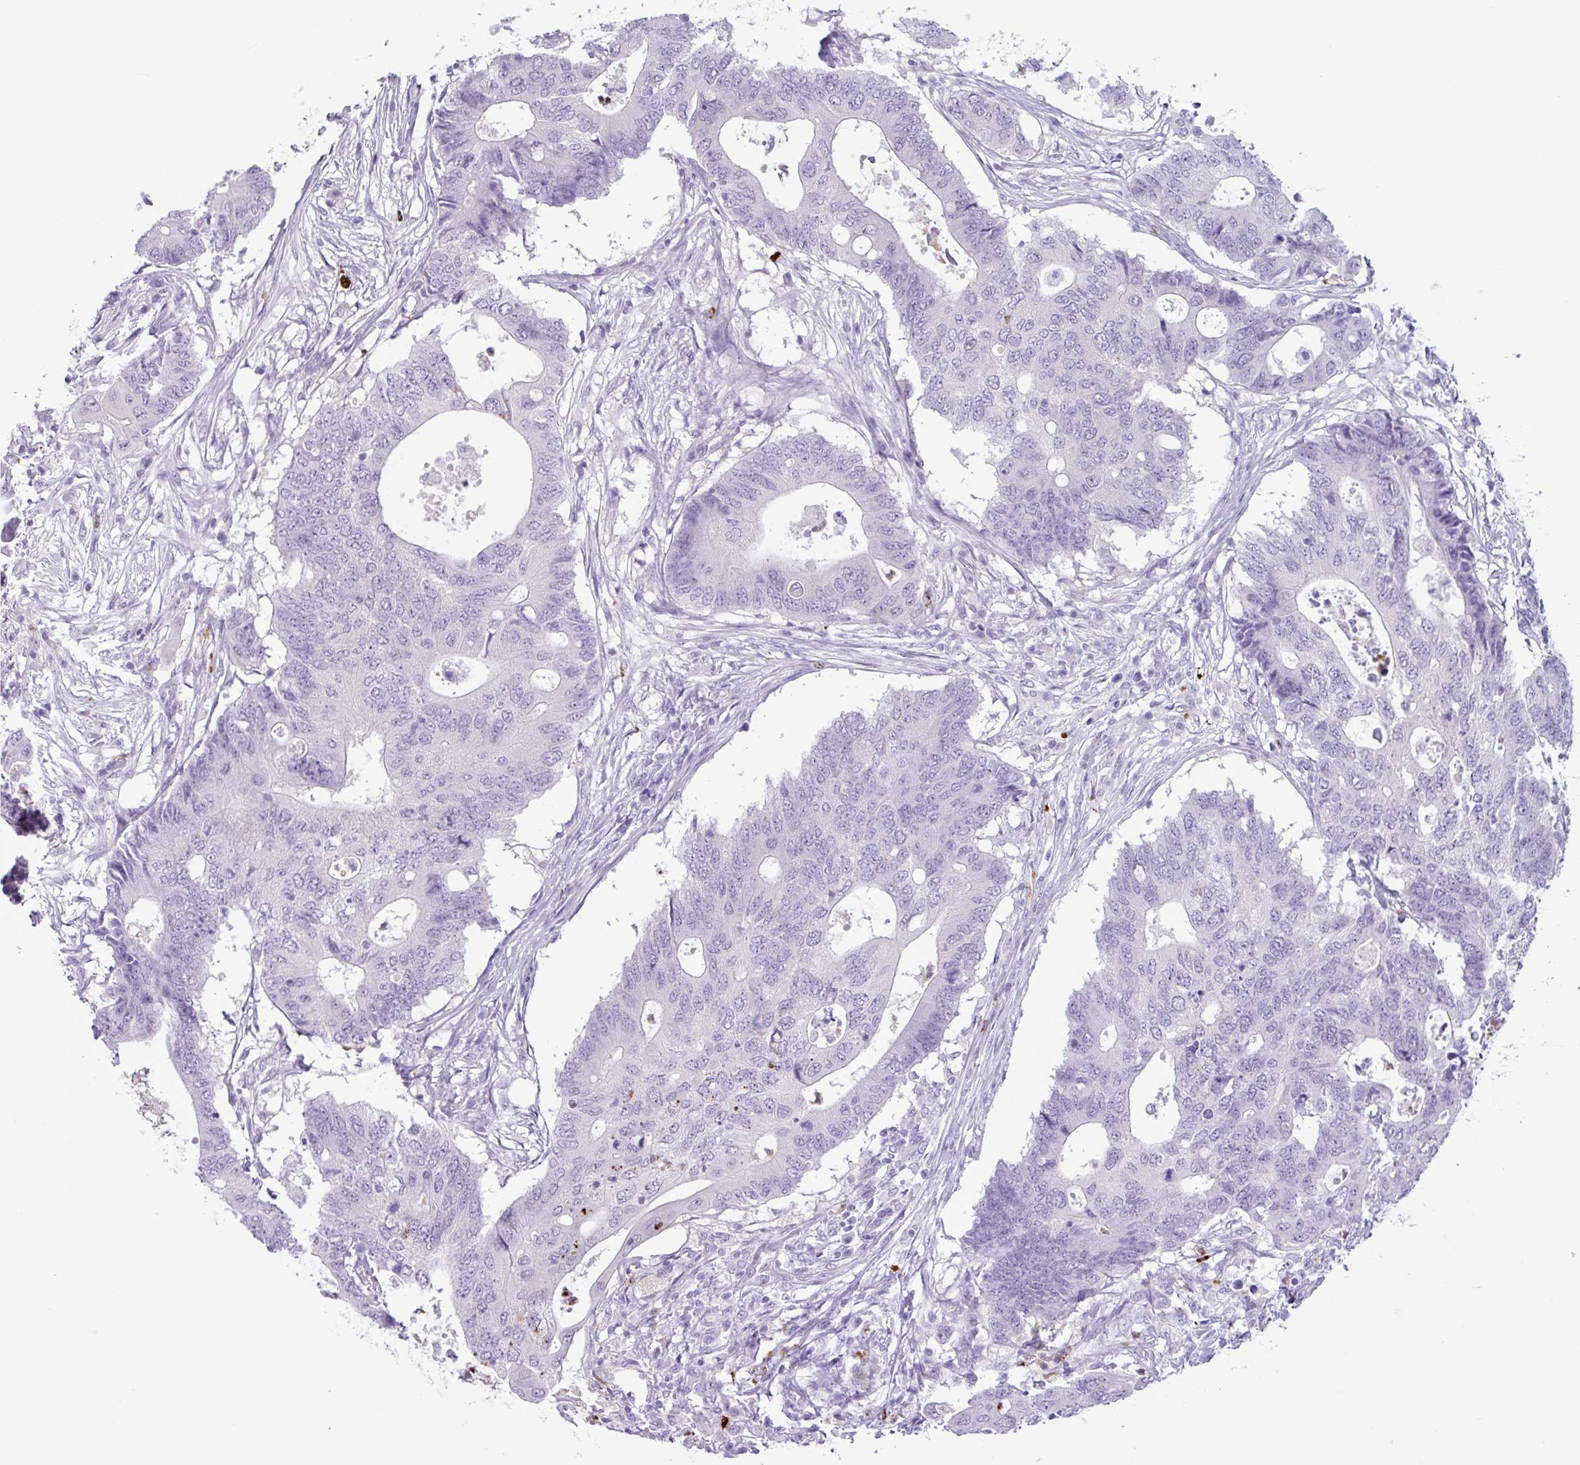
{"staining": {"intensity": "negative", "quantity": "none", "location": "none"}, "tissue": "colorectal cancer", "cell_type": "Tumor cells", "image_type": "cancer", "snomed": [{"axis": "morphology", "description": "Adenocarcinoma, NOS"}, {"axis": "topography", "description": "Colon"}], "caption": "DAB immunohistochemical staining of human colorectal cancer (adenocarcinoma) exhibits no significant positivity in tumor cells. (DAB (3,3'-diaminobenzidine) IHC with hematoxylin counter stain).", "gene": "TMEM178A", "patient": {"sex": "male", "age": 71}}